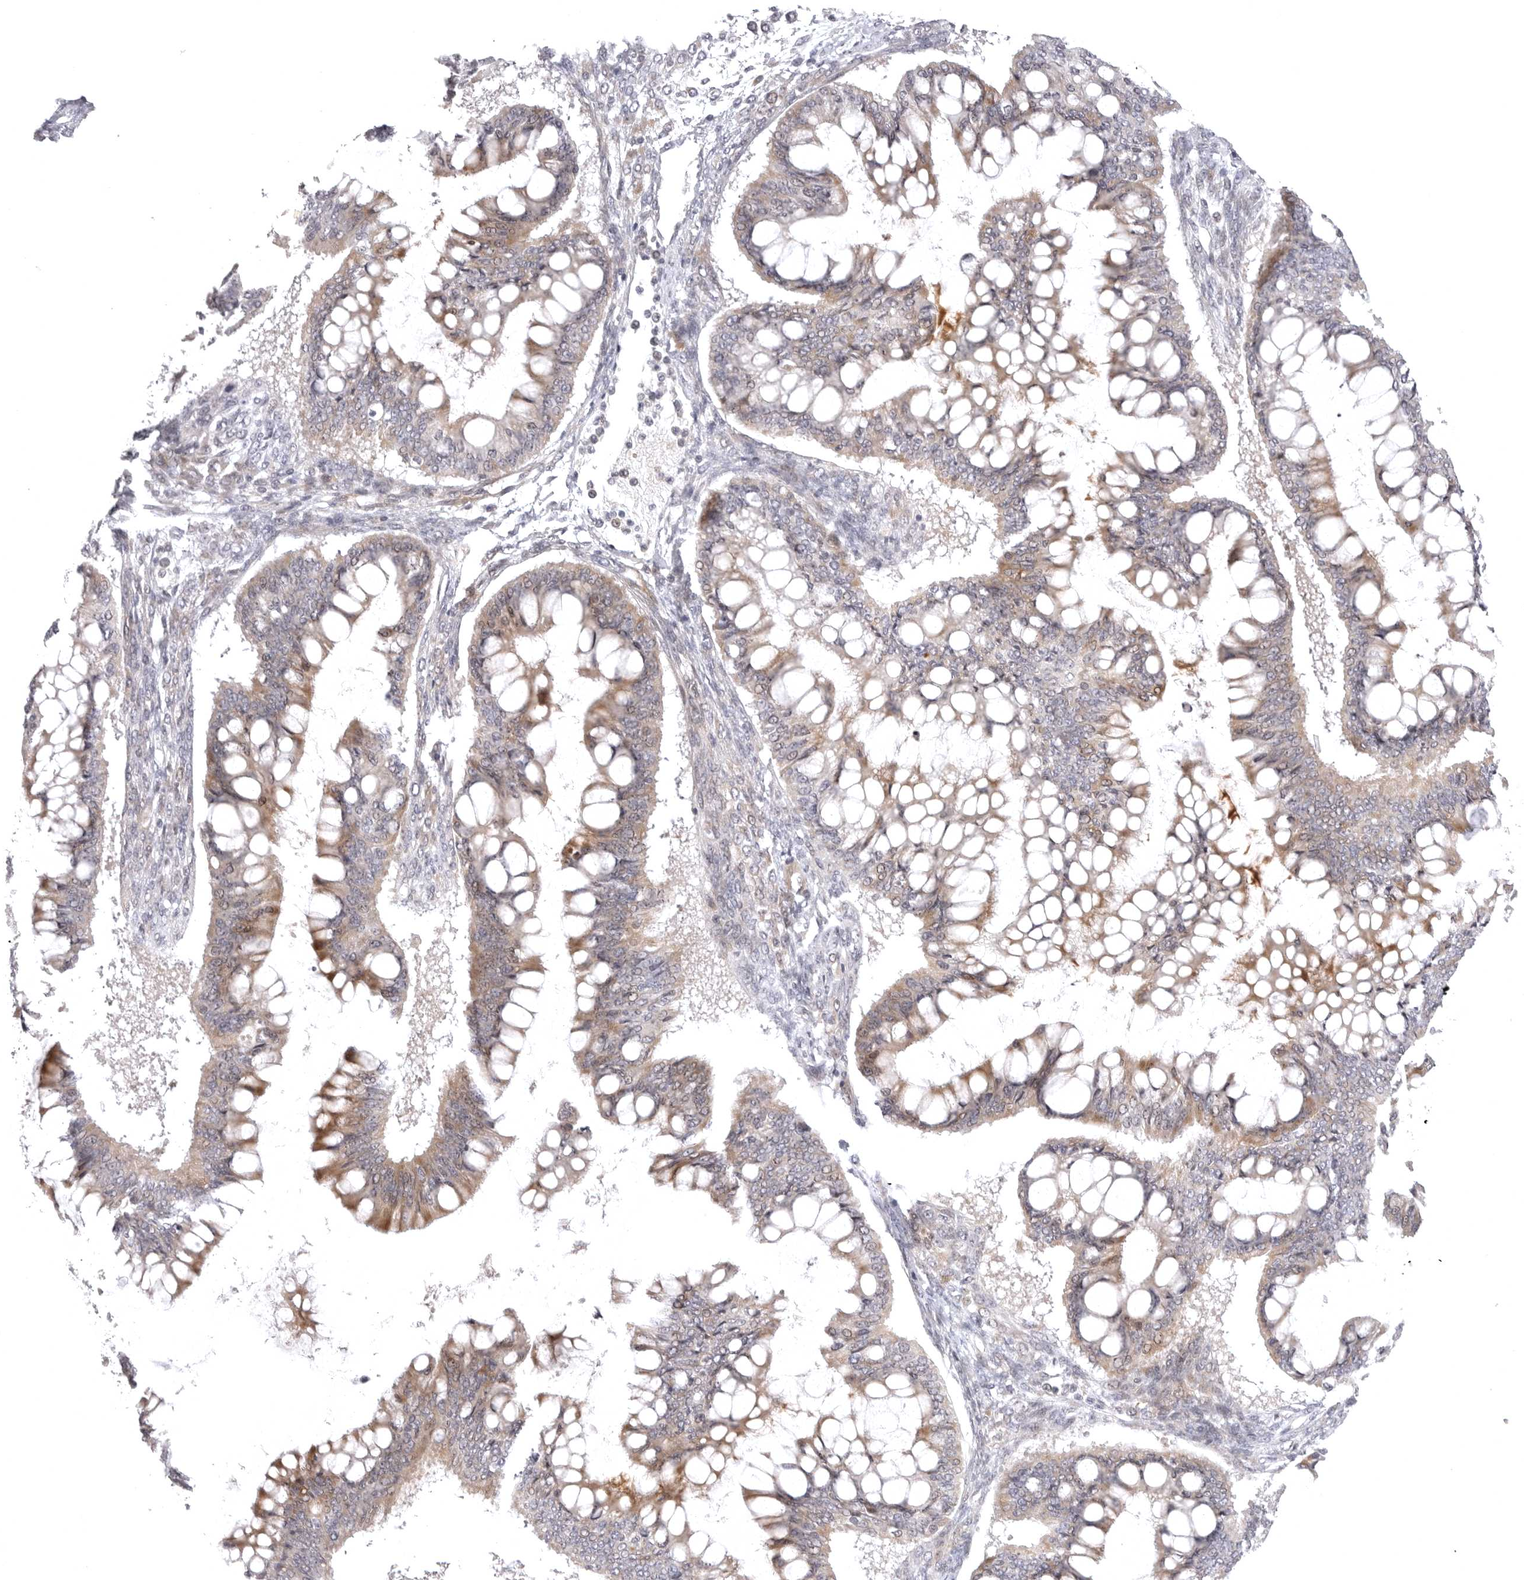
{"staining": {"intensity": "moderate", "quantity": ">75%", "location": "cytoplasmic/membranous,nuclear"}, "tissue": "ovarian cancer", "cell_type": "Tumor cells", "image_type": "cancer", "snomed": [{"axis": "morphology", "description": "Cystadenocarcinoma, mucinous, NOS"}, {"axis": "topography", "description": "Ovary"}], "caption": "Mucinous cystadenocarcinoma (ovarian) stained with immunohistochemistry displays moderate cytoplasmic/membranous and nuclear positivity in about >75% of tumor cells.", "gene": "CD300LD", "patient": {"sex": "female", "age": 73}}